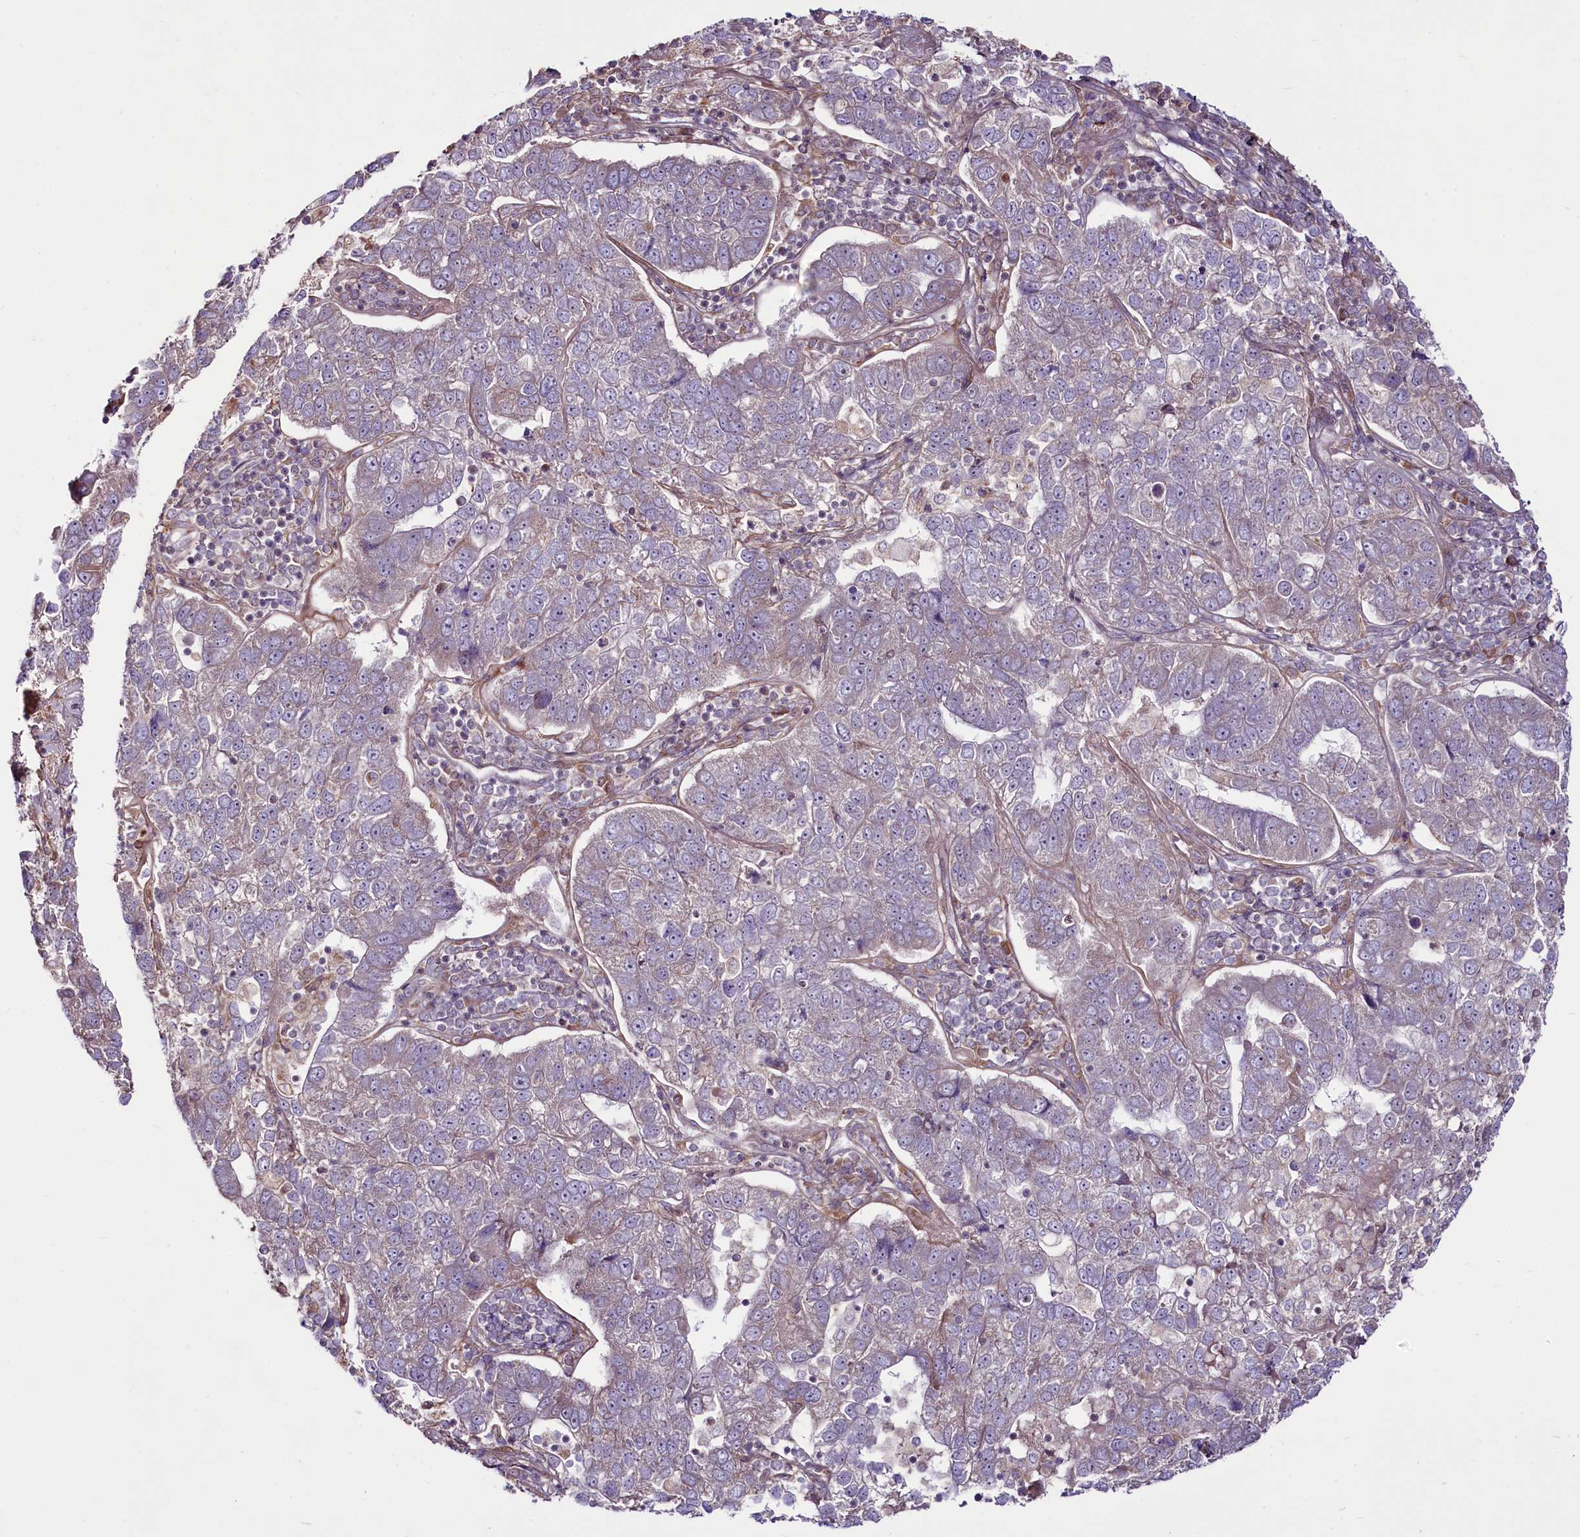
{"staining": {"intensity": "negative", "quantity": "none", "location": "none"}, "tissue": "pancreatic cancer", "cell_type": "Tumor cells", "image_type": "cancer", "snomed": [{"axis": "morphology", "description": "Adenocarcinoma, NOS"}, {"axis": "topography", "description": "Pancreas"}], "caption": "DAB (3,3'-diaminobenzidine) immunohistochemical staining of human pancreatic cancer (adenocarcinoma) exhibits no significant expression in tumor cells.", "gene": "RSBN1", "patient": {"sex": "female", "age": 61}}